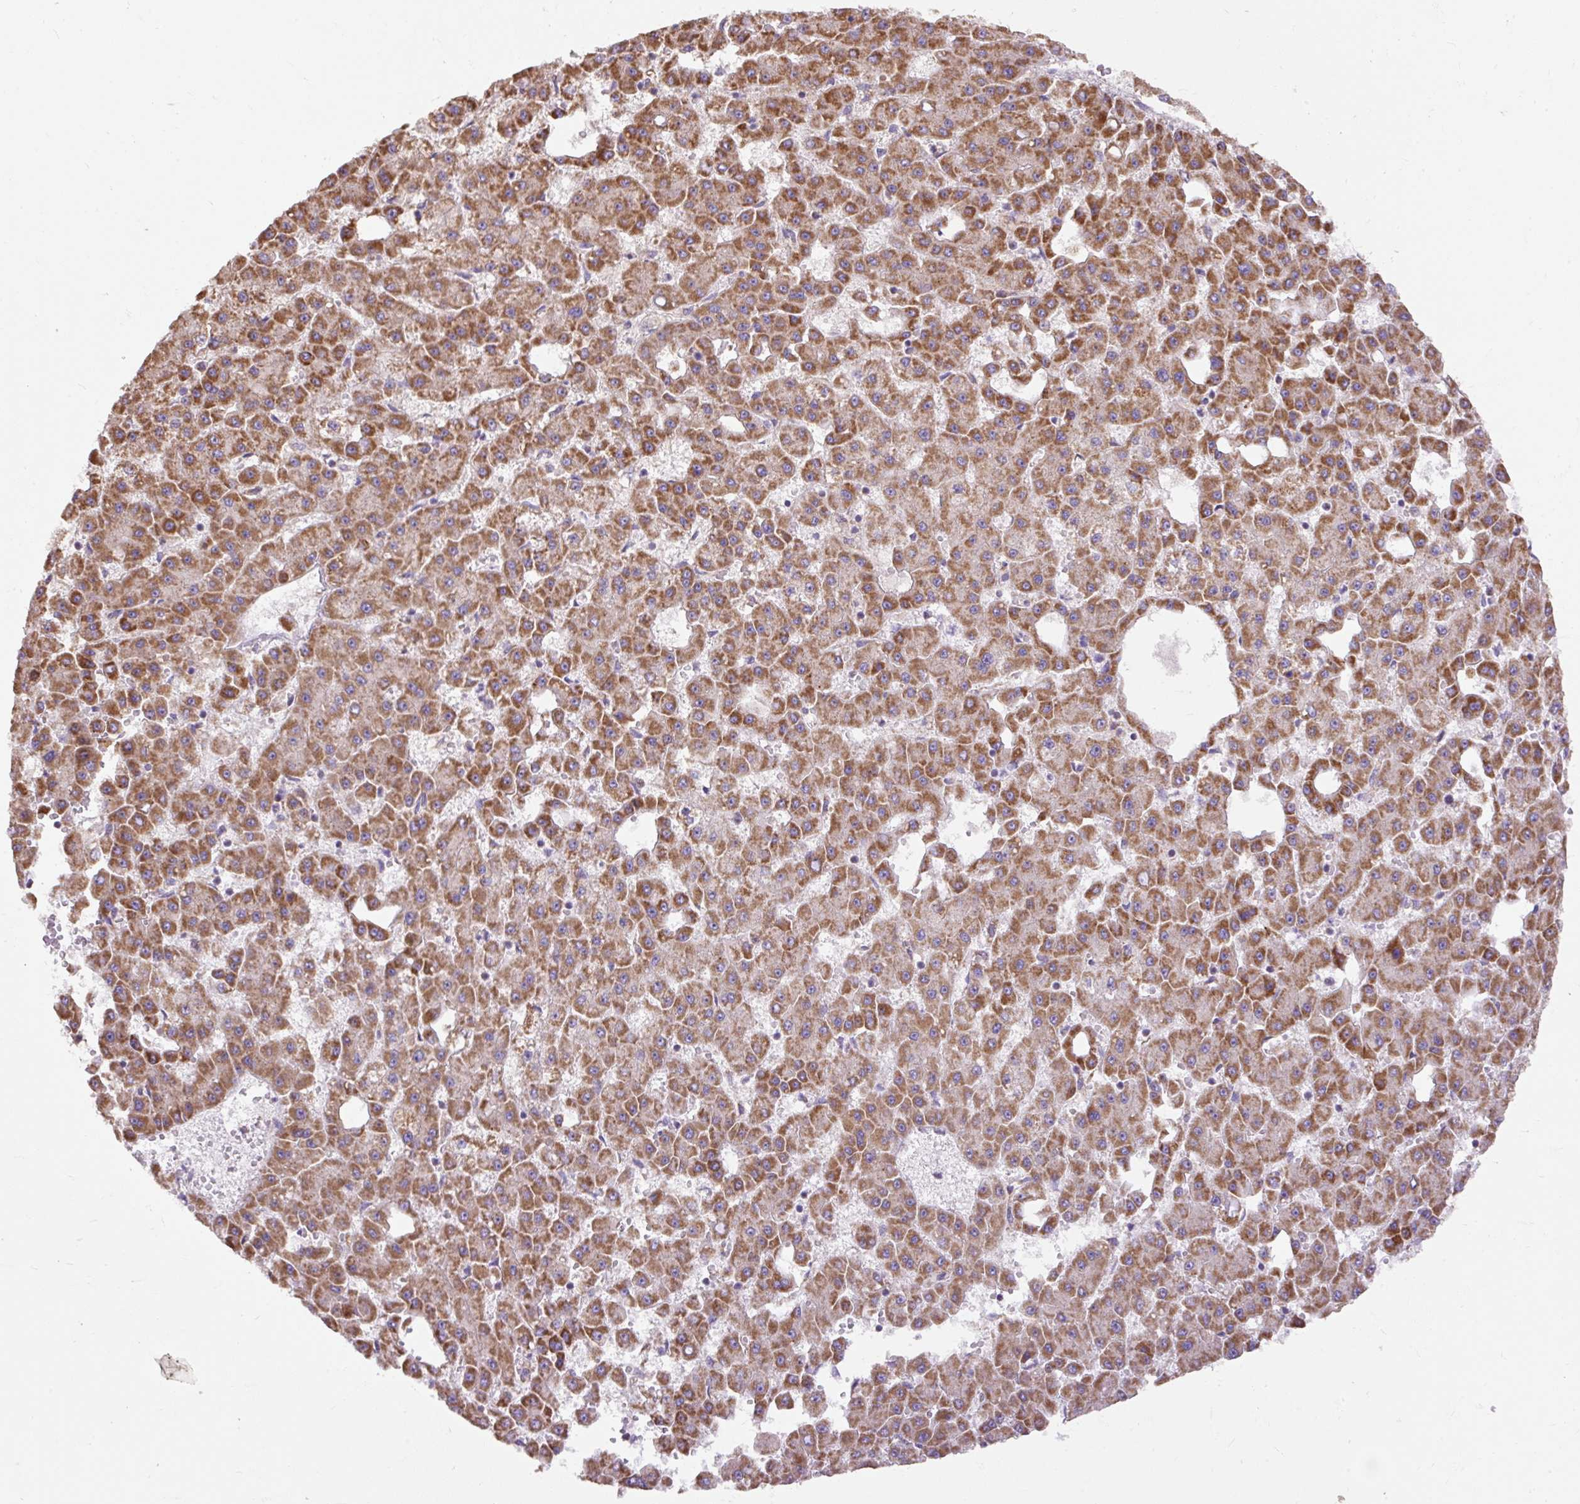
{"staining": {"intensity": "strong", "quantity": ">75%", "location": "cytoplasmic/membranous"}, "tissue": "liver cancer", "cell_type": "Tumor cells", "image_type": "cancer", "snomed": [{"axis": "morphology", "description": "Carcinoma, Hepatocellular, NOS"}, {"axis": "topography", "description": "Liver"}], "caption": "A high amount of strong cytoplasmic/membranous positivity is seen in about >75% of tumor cells in liver hepatocellular carcinoma tissue.", "gene": "ABR", "patient": {"sex": "male", "age": 47}}